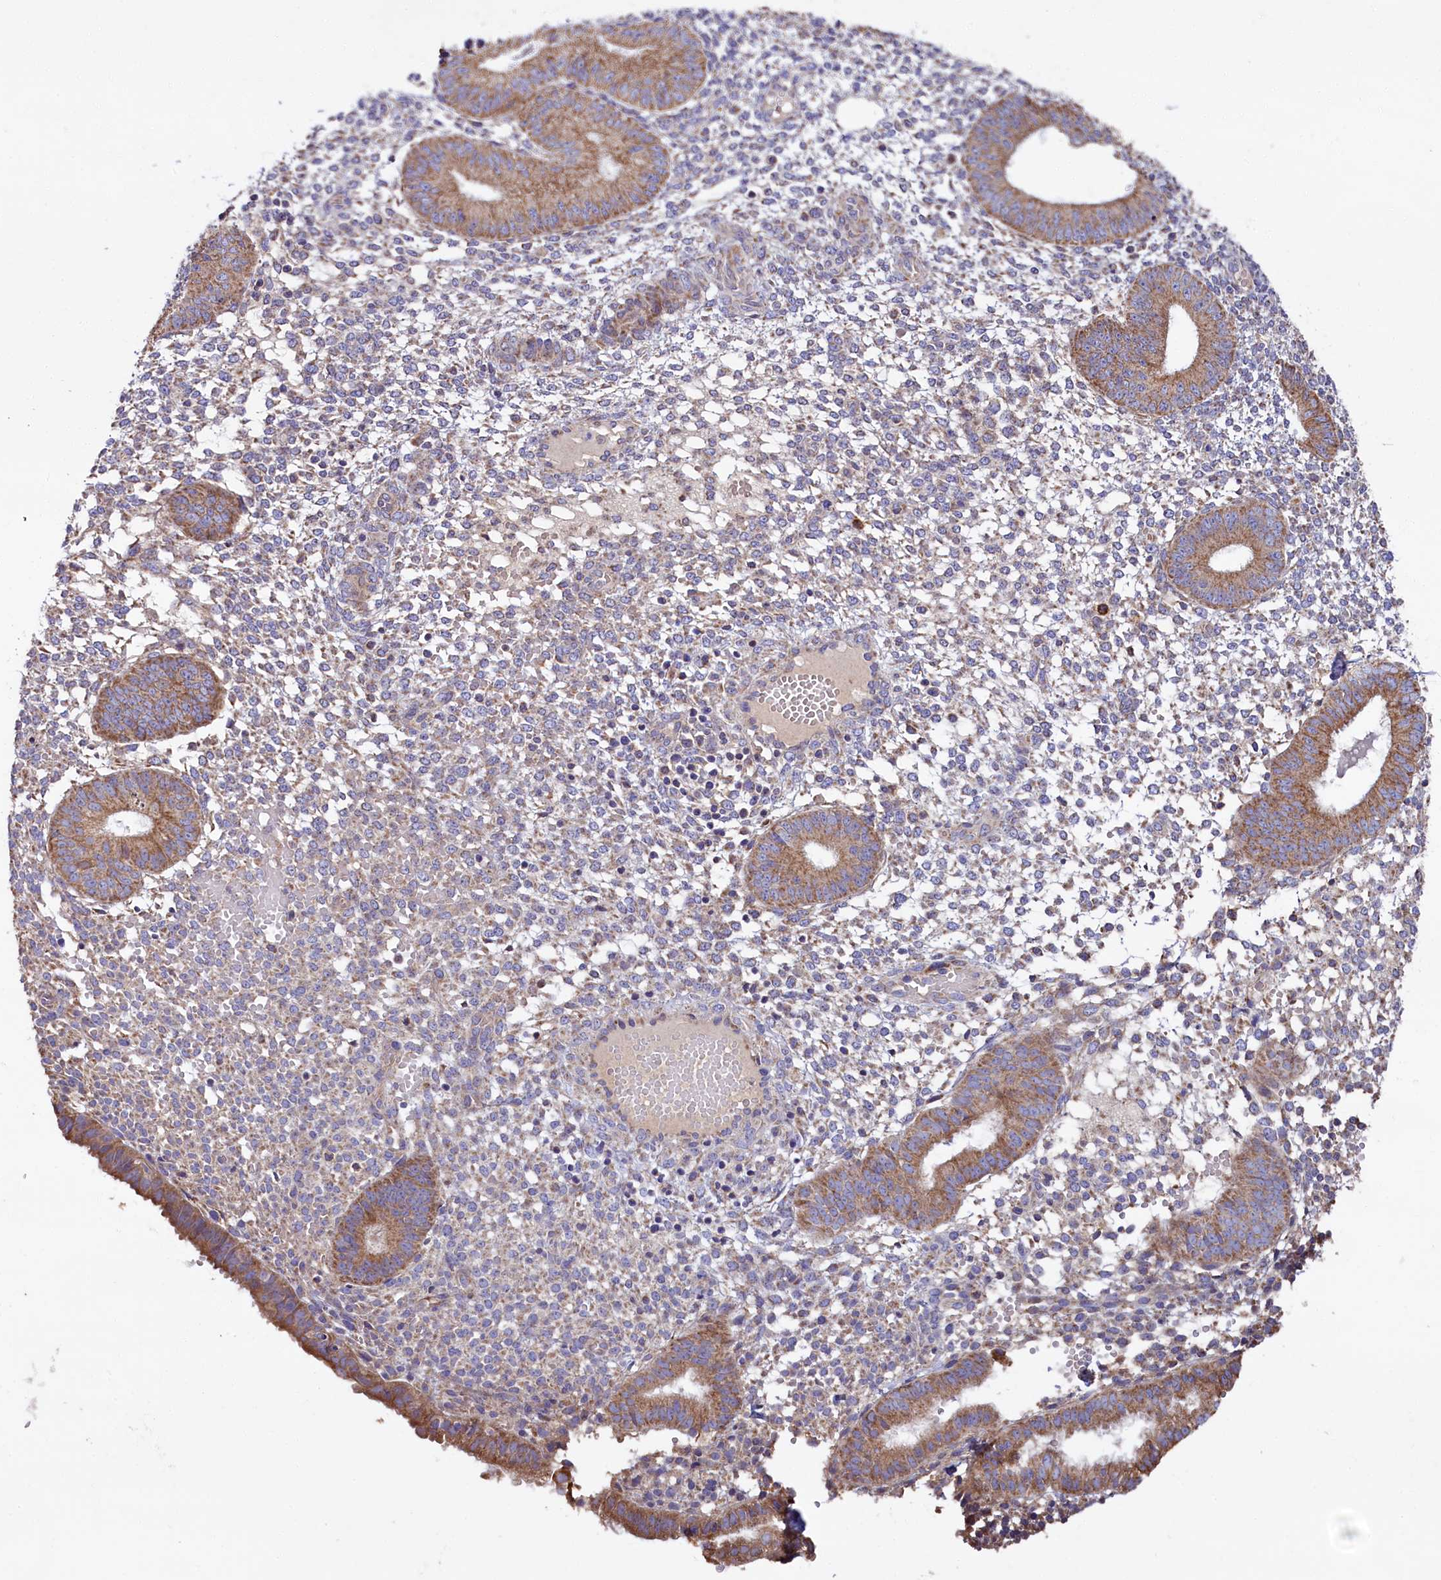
{"staining": {"intensity": "weak", "quantity": "<25%", "location": "cytoplasmic/membranous"}, "tissue": "endometrium", "cell_type": "Cells in endometrial stroma", "image_type": "normal", "snomed": [{"axis": "morphology", "description": "Normal tissue, NOS"}, {"axis": "topography", "description": "Endometrium"}], "caption": "High power microscopy photomicrograph of an IHC micrograph of unremarkable endometrium, revealing no significant expression in cells in endometrial stroma. Nuclei are stained in blue.", "gene": "ZSWIM1", "patient": {"sex": "female", "age": 49}}